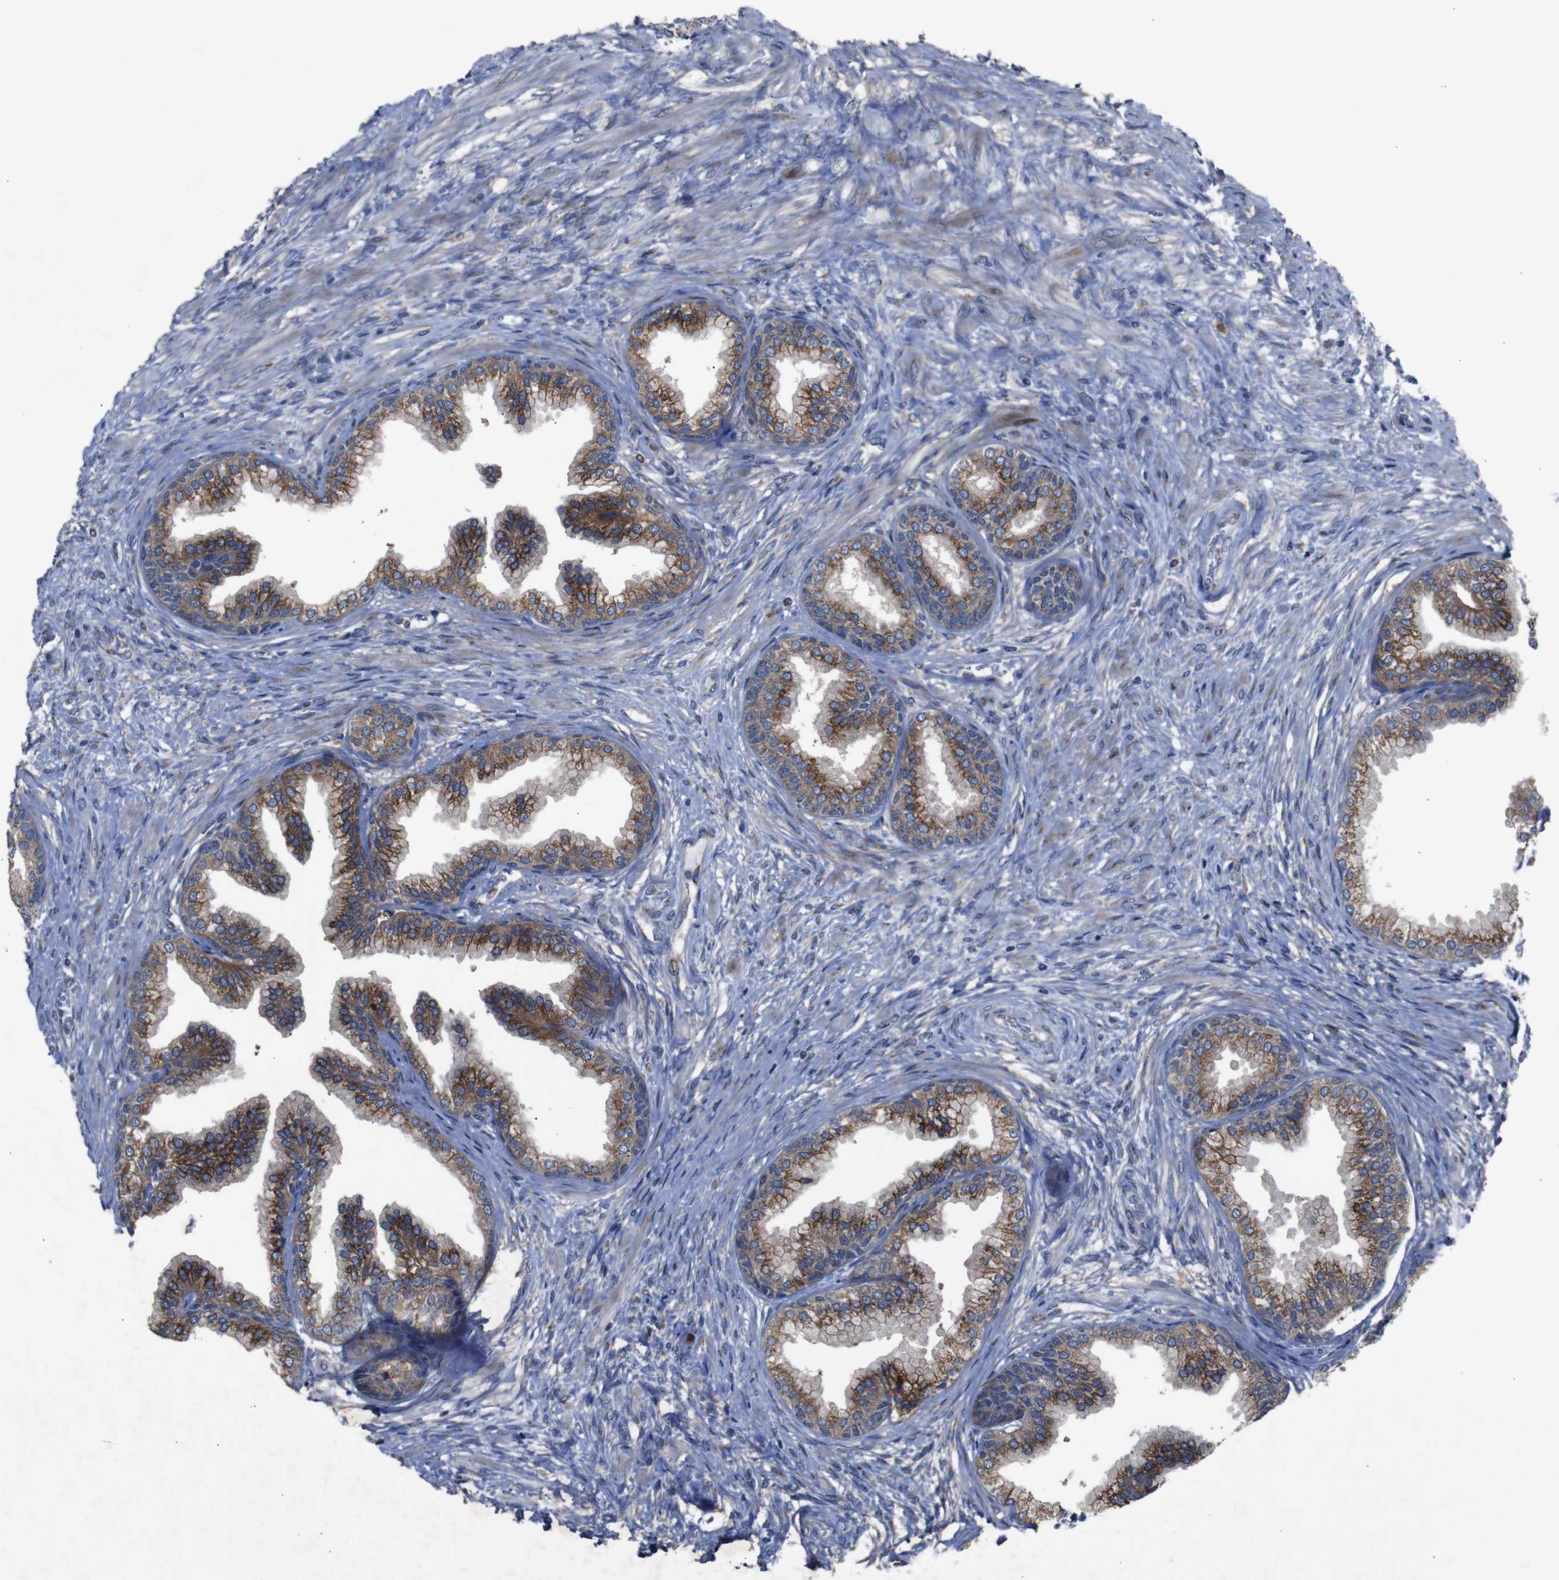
{"staining": {"intensity": "moderate", "quantity": ">75%", "location": "cytoplasmic/membranous"}, "tissue": "prostate", "cell_type": "Glandular cells", "image_type": "normal", "snomed": [{"axis": "morphology", "description": "Normal tissue, NOS"}, {"axis": "topography", "description": "Prostate"}], "caption": "Moderate cytoplasmic/membranous expression is identified in approximately >75% of glandular cells in unremarkable prostate. The protein of interest is stained brown, and the nuclei are stained in blue (DAB (3,3'-diaminobenzidine) IHC with brightfield microscopy, high magnification).", "gene": "CHST10", "patient": {"sex": "male", "age": 76}}